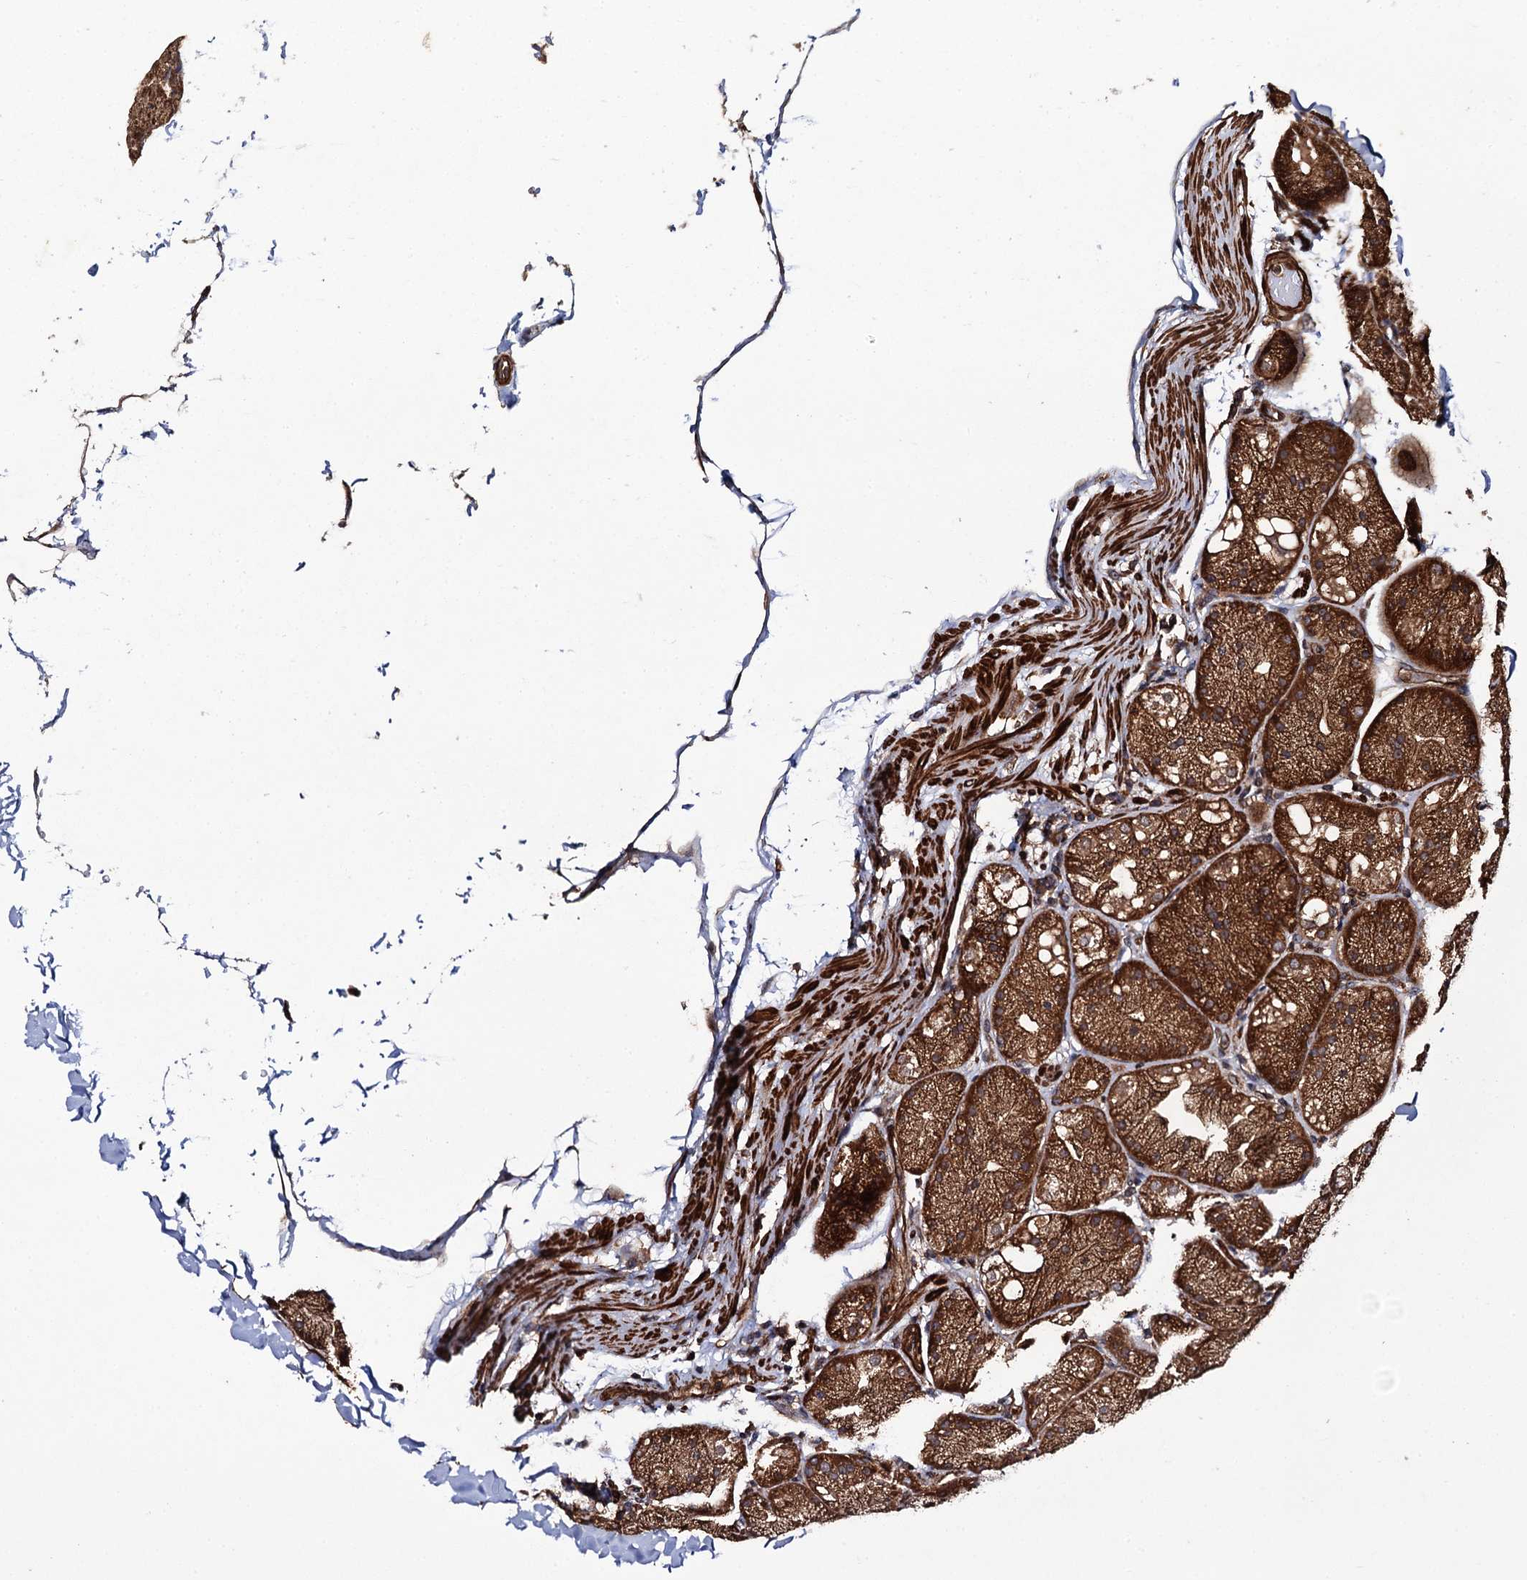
{"staining": {"intensity": "strong", "quantity": ">75%", "location": "cytoplasmic/membranous"}, "tissue": "stomach", "cell_type": "Glandular cells", "image_type": "normal", "snomed": [{"axis": "morphology", "description": "Normal tissue, NOS"}, {"axis": "topography", "description": "Stomach, upper"}, {"axis": "topography", "description": "Stomach"}], "caption": "Strong cytoplasmic/membranous staining for a protein is present in about >75% of glandular cells of benign stomach using IHC.", "gene": "BORA", "patient": {"sex": "male", "age": 48}}